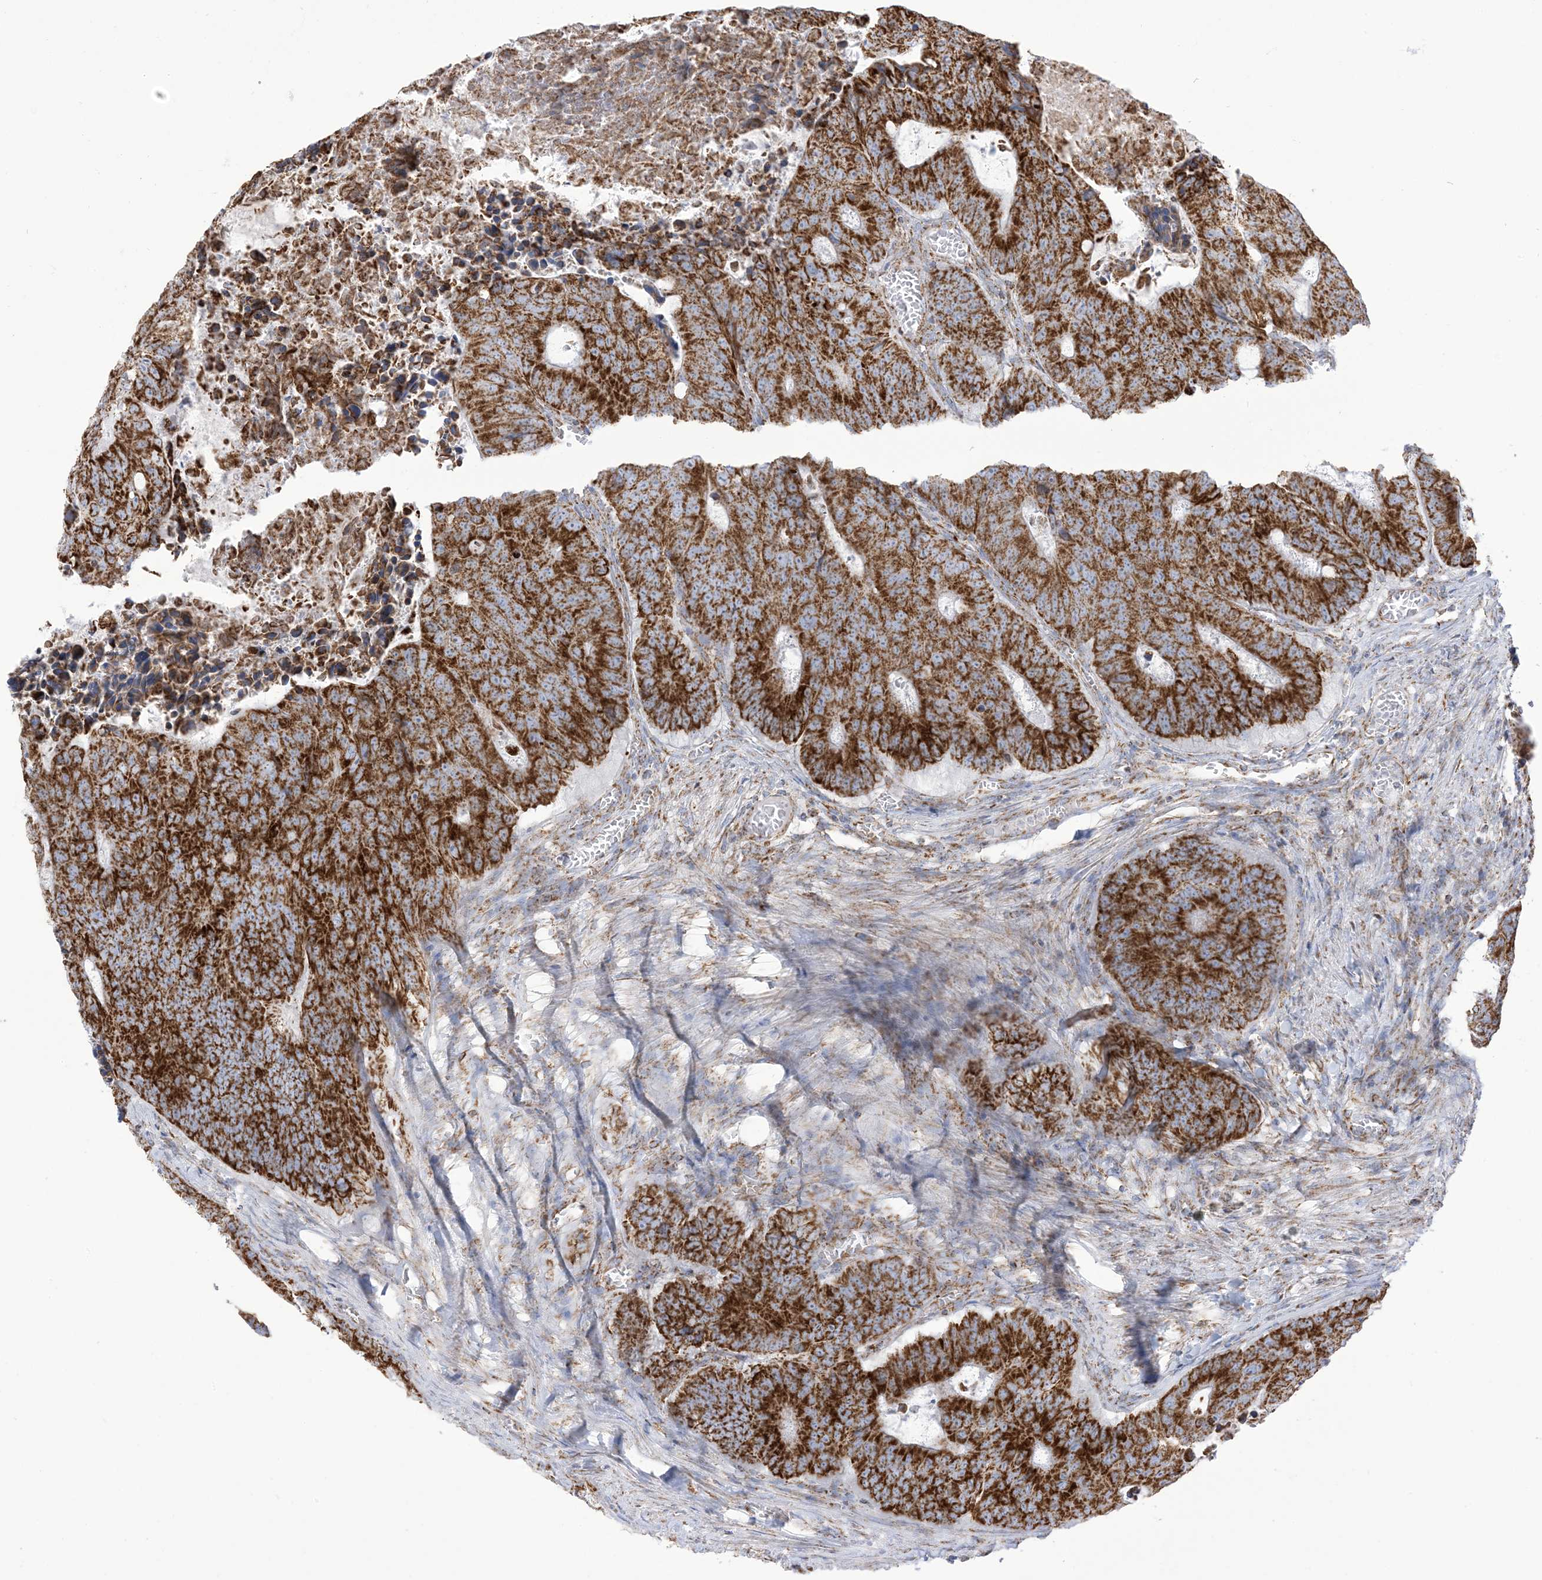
{"staining": {"intensity": "strong", "quantity": ">75%", "location": "cytoplasmic/membranous"}, "tissue": "colorectal cancer", "cell_type": "Tumor cells", "image_type": "cancer", "snomed": [{"axis": "morphology", "description": "Adenocarcinoma, NOS"}, {"axis": "topography", "description": "Colon"}], "caption": "DAB (3,3'-diaminobenzidine) immunohistochemical staining of colorectal cancer displays strong cytoplasmic/membranous protein expression in about >75% of tumor cells.", "gene": "SAMM50", "patient": {"sex": "male", "age": 87}}